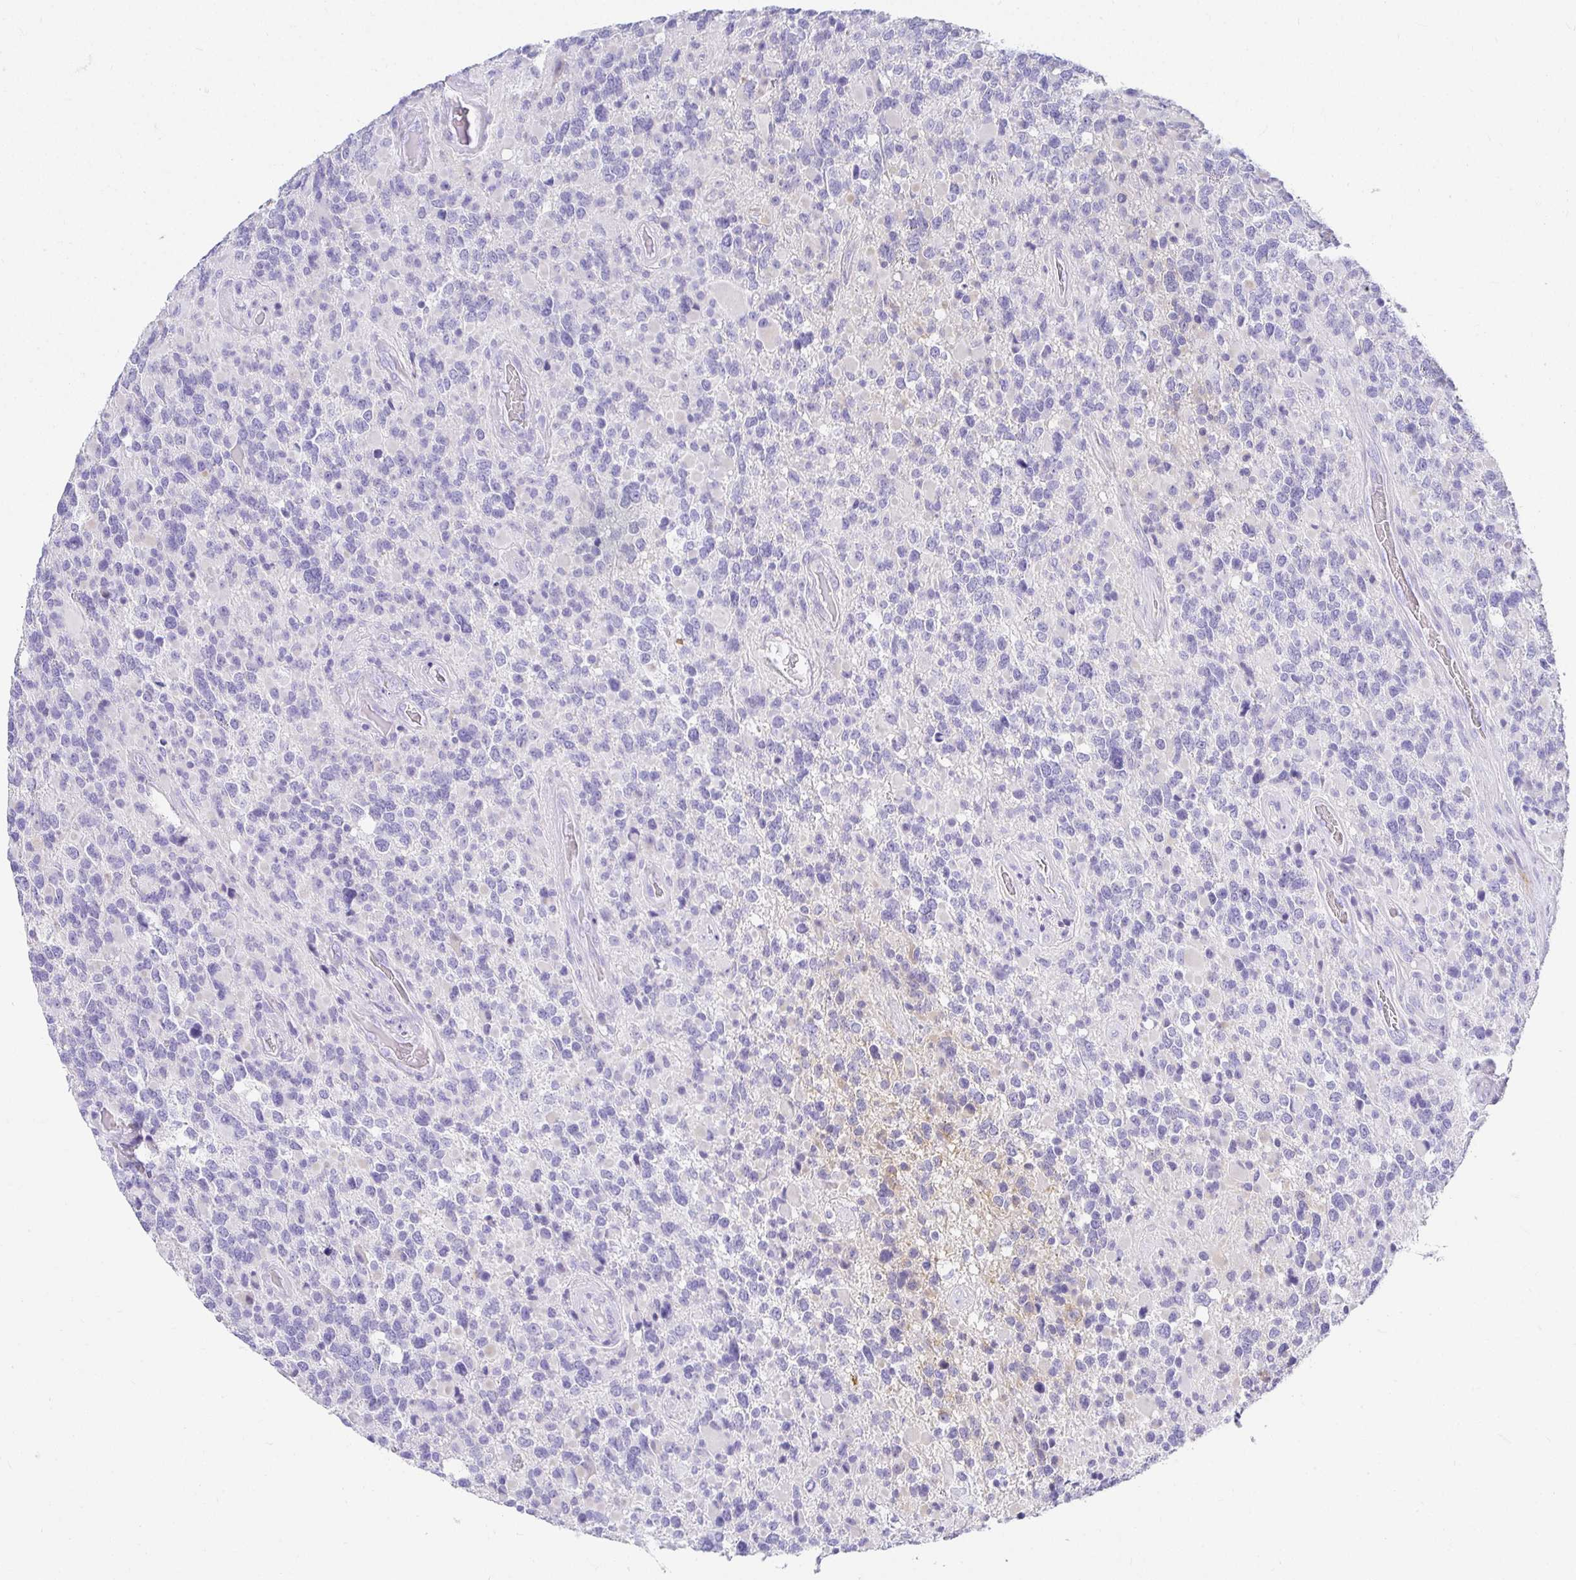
{"staining": {"intensity": "negative", "quantity": "none", "location": "none"}, "tissue": "glioma", "cell_type": "Tumor cells", "image_type": "cancer", "snomed": [{"axis": "morphology", "description": "Glioma, malignant, High grade"}, {"axis": "topography", "description": "Brain"}], "caption": "This is an immunohistochemistry micrograph of human glioma. There is no staining in tumor cells.", "gene": "CHAT", "patient": {"sex": "female", "age": 40}}